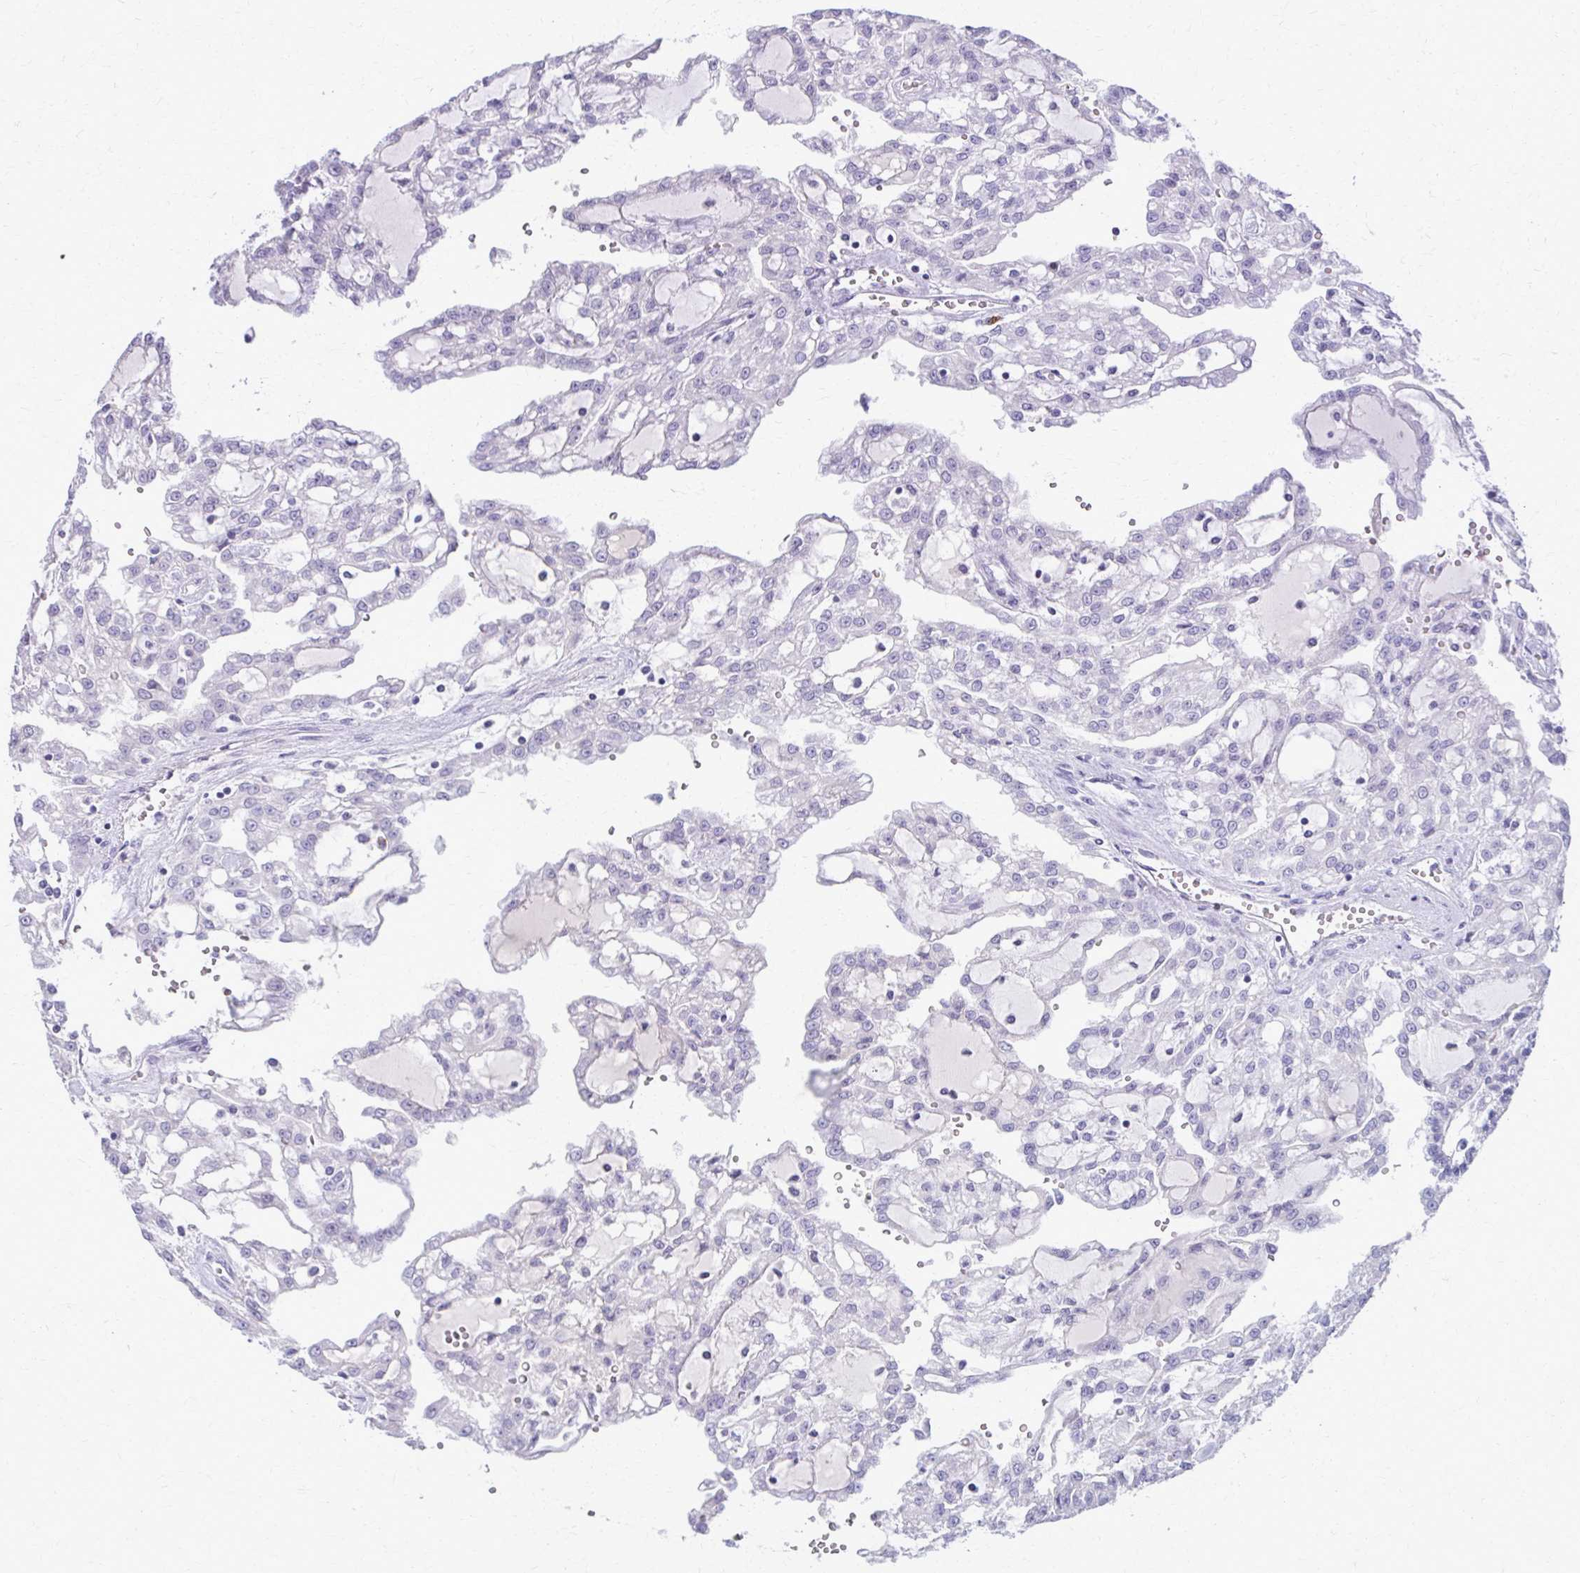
{"staining": {"intensity": "negative", "quantity": "none", "location": "none"}, "tissue": "renal cancer", "cell_type": "Tumor cells", "image_type": "cancer", "snomed": [{"axis": "morphology", "description": "Adenocarcinoma, NOS"}, {"axis": "topography", "description": "Kidney"}], "caption": "Immunohistochemistry of human renal adenocarcinoma reveals no staining in tumor cells.", "gene": "OR4M1", "patient": {"sex": "male", "age": 63}}